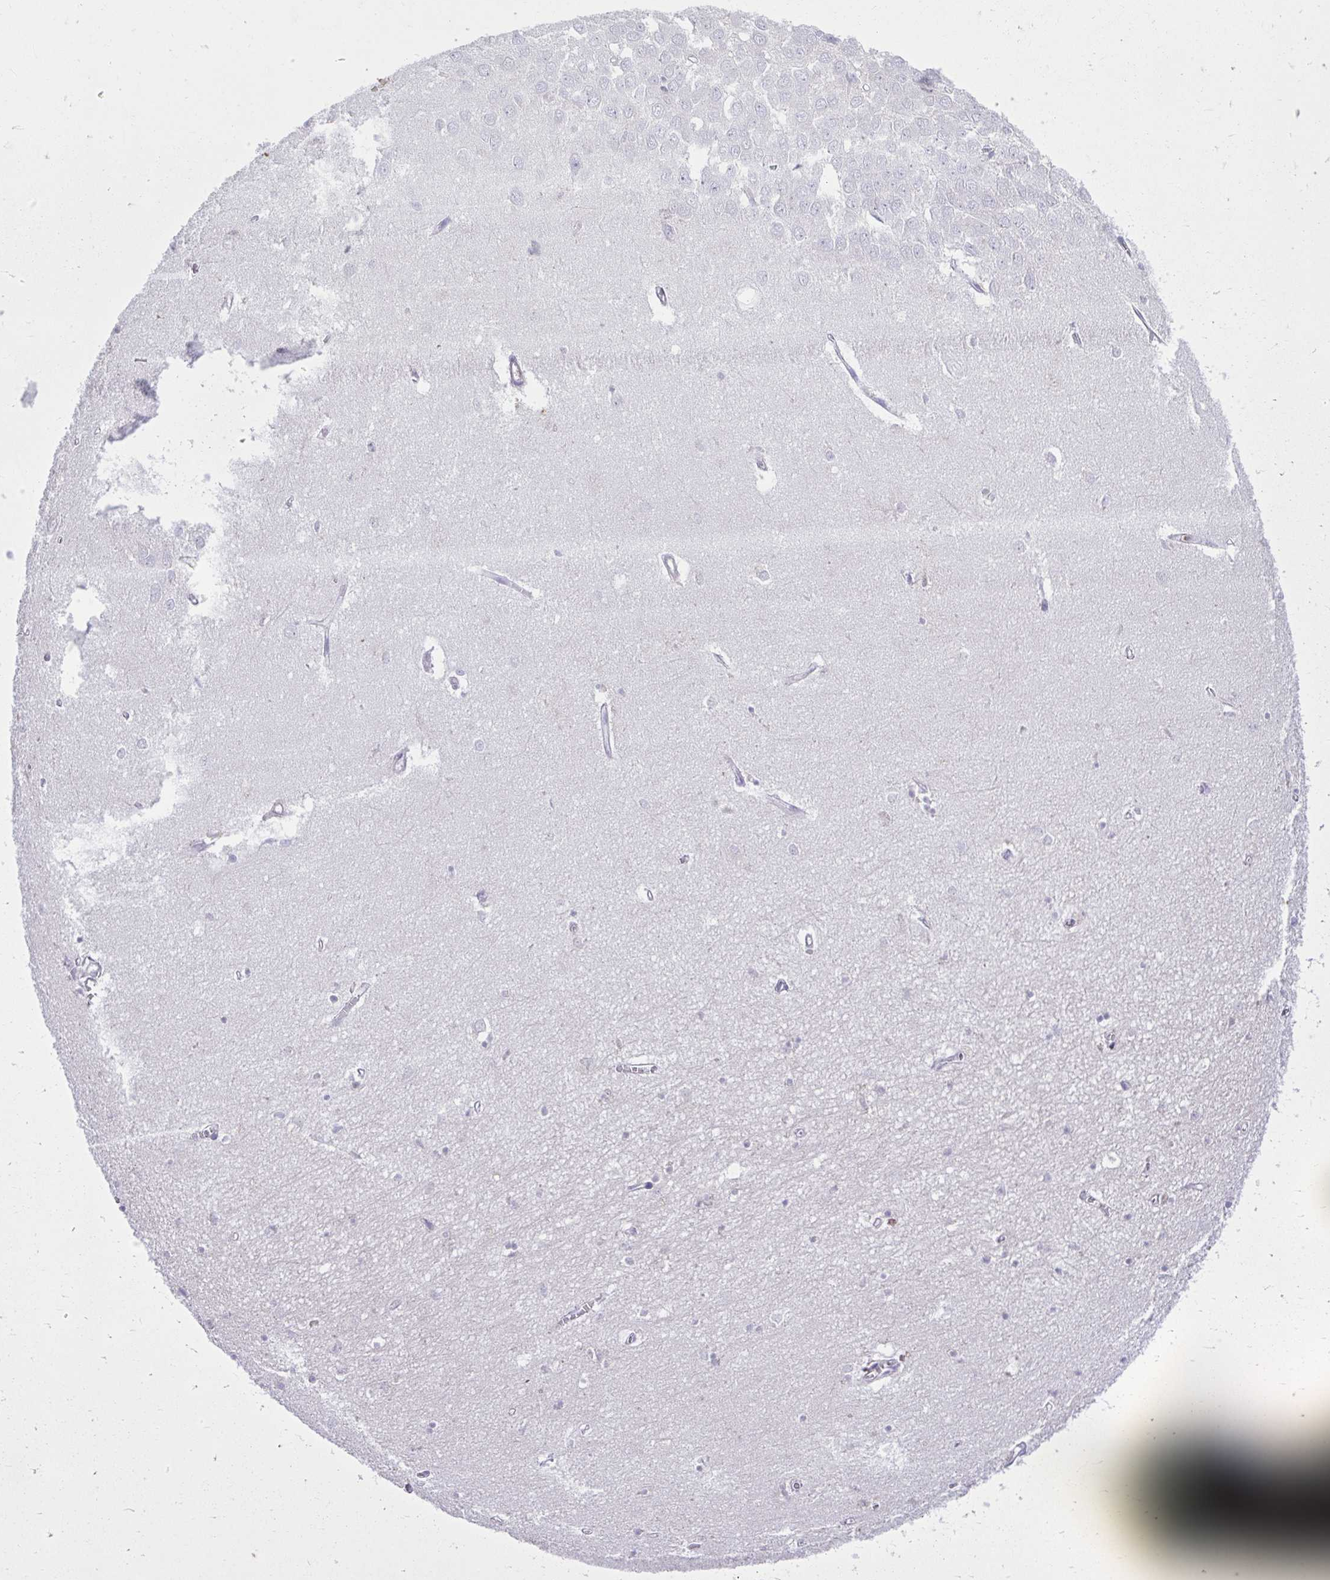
{"staining": {"intensity": "moderate", "quantity": "<25%", "location": "cytoplasmic/membranous,nuclear"}, "tissue": "hippocampus", "cell_type": "Glial cells", "image_type": "normal", "snomed": [{"axis": "morphology", "description": "Normal tissue, NOS"}, {"axis": "topography", "description": "Hippocampus"}], "caption": "Hippocampus was stained to show a protein in brown. There is low levels of moderate cytoplasmic/membranous,nuclear positivity in approximately <25% of glial cells. Using DAB (3,3'-diaminobenzidine) (brown) and hematoxylin (blue) stains, captured at high magnification using brightfield microscopy.", "gene": "TLR7", "patient": {"sex": "female", "age": 64}}